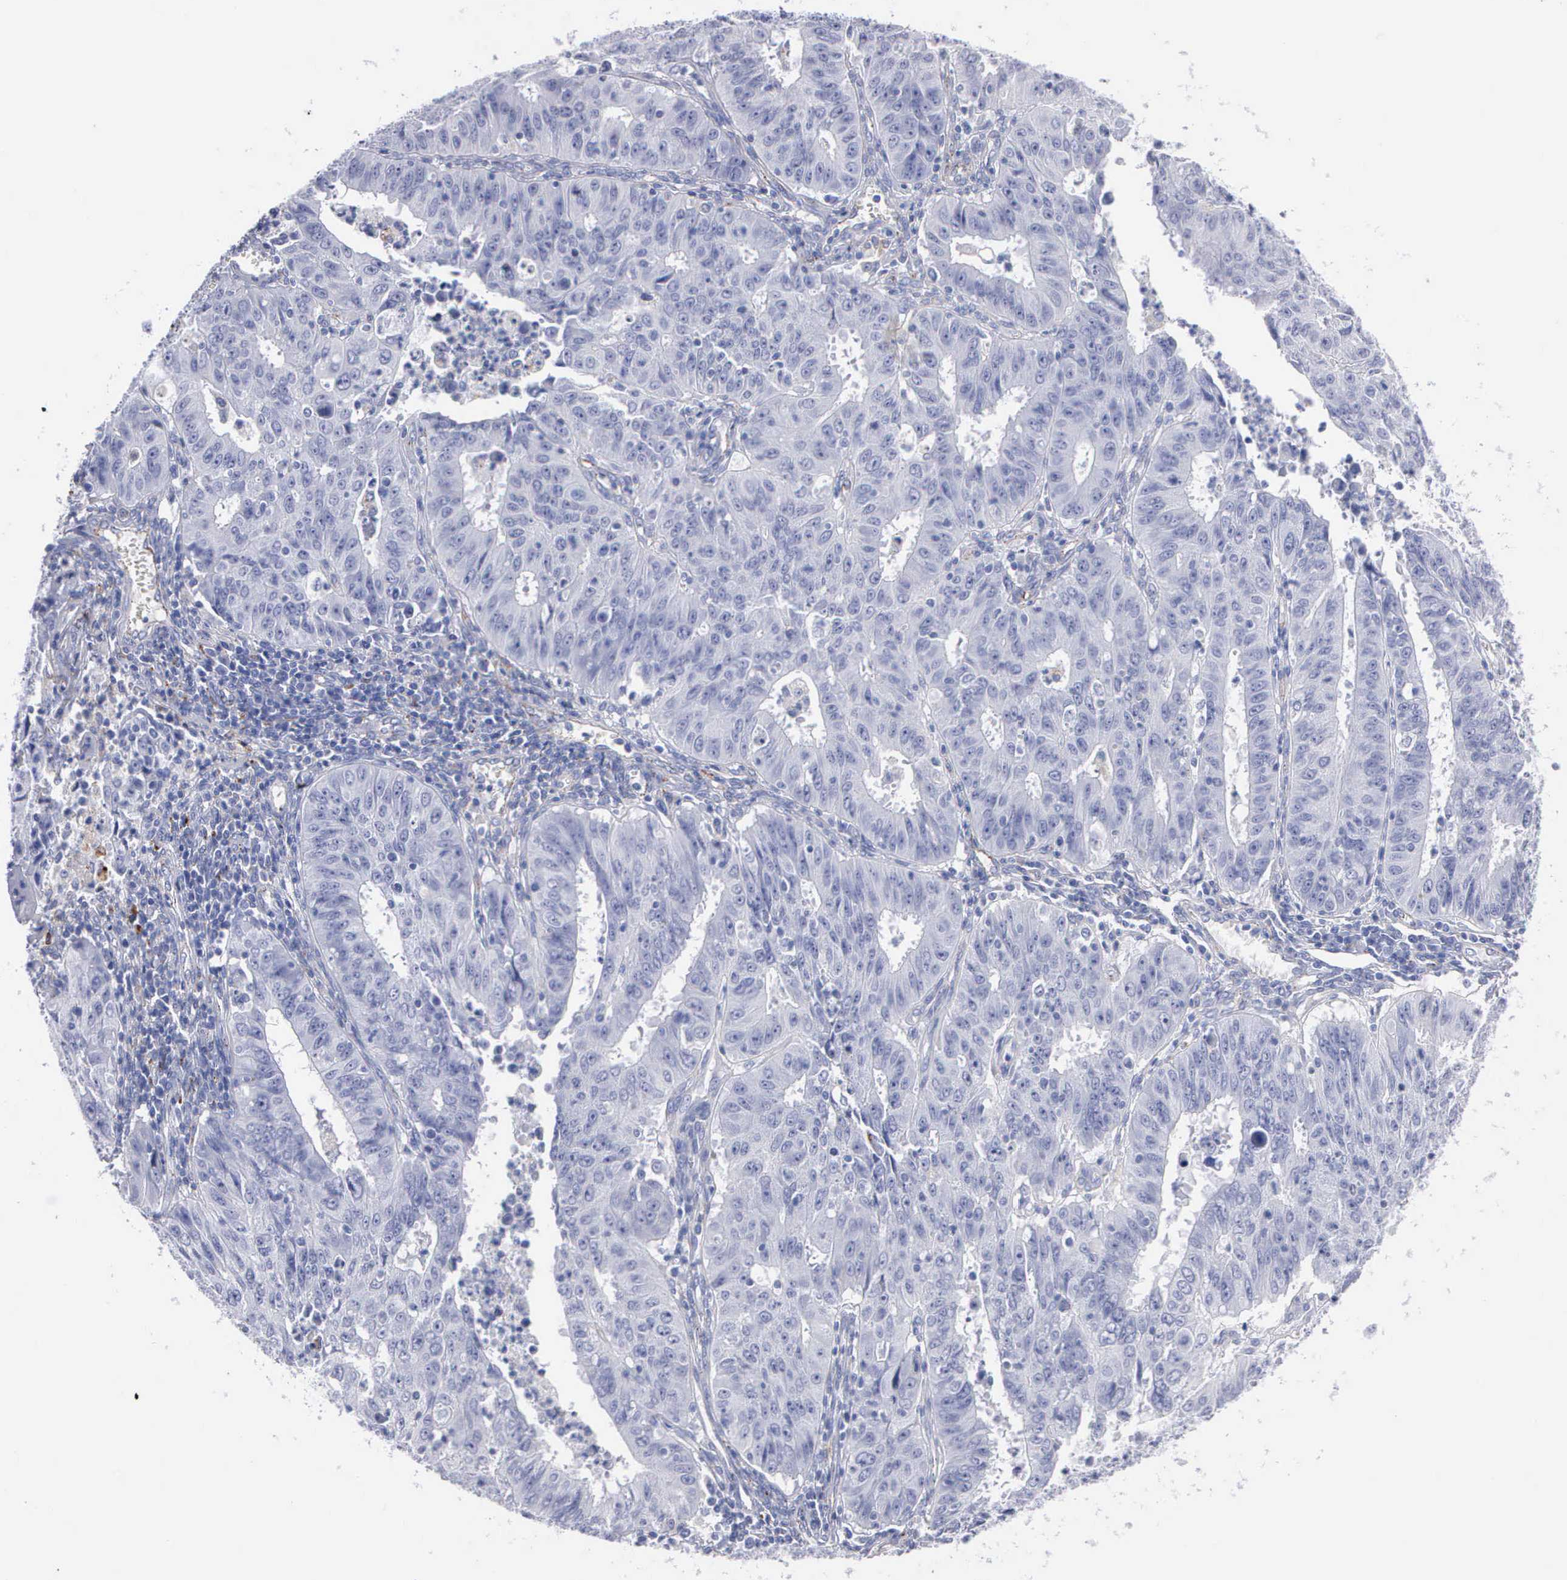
{"staining": {"intensity": "negative", "quantity": "none", "location": "none"}, "tissue": "endometrial cancer", "cell_type": "Tumor cells", "image_type": "cancer", "snomed": [{"axis": "morphology", "description": "Adenocarcinoma, NOS"}, {"axis": "topography", "description": "Endometrium"}], "caption": "This is a photomicrograph of IHC staining of endometrial cancer, which shows no positivity in tumor cells. (DAB (3,3'-diaminobenzidine) IHC visualized using brightfield microscopy, high magnification).", "gene": "CTSL", "patient": {"sex": "female", "age": 42}}